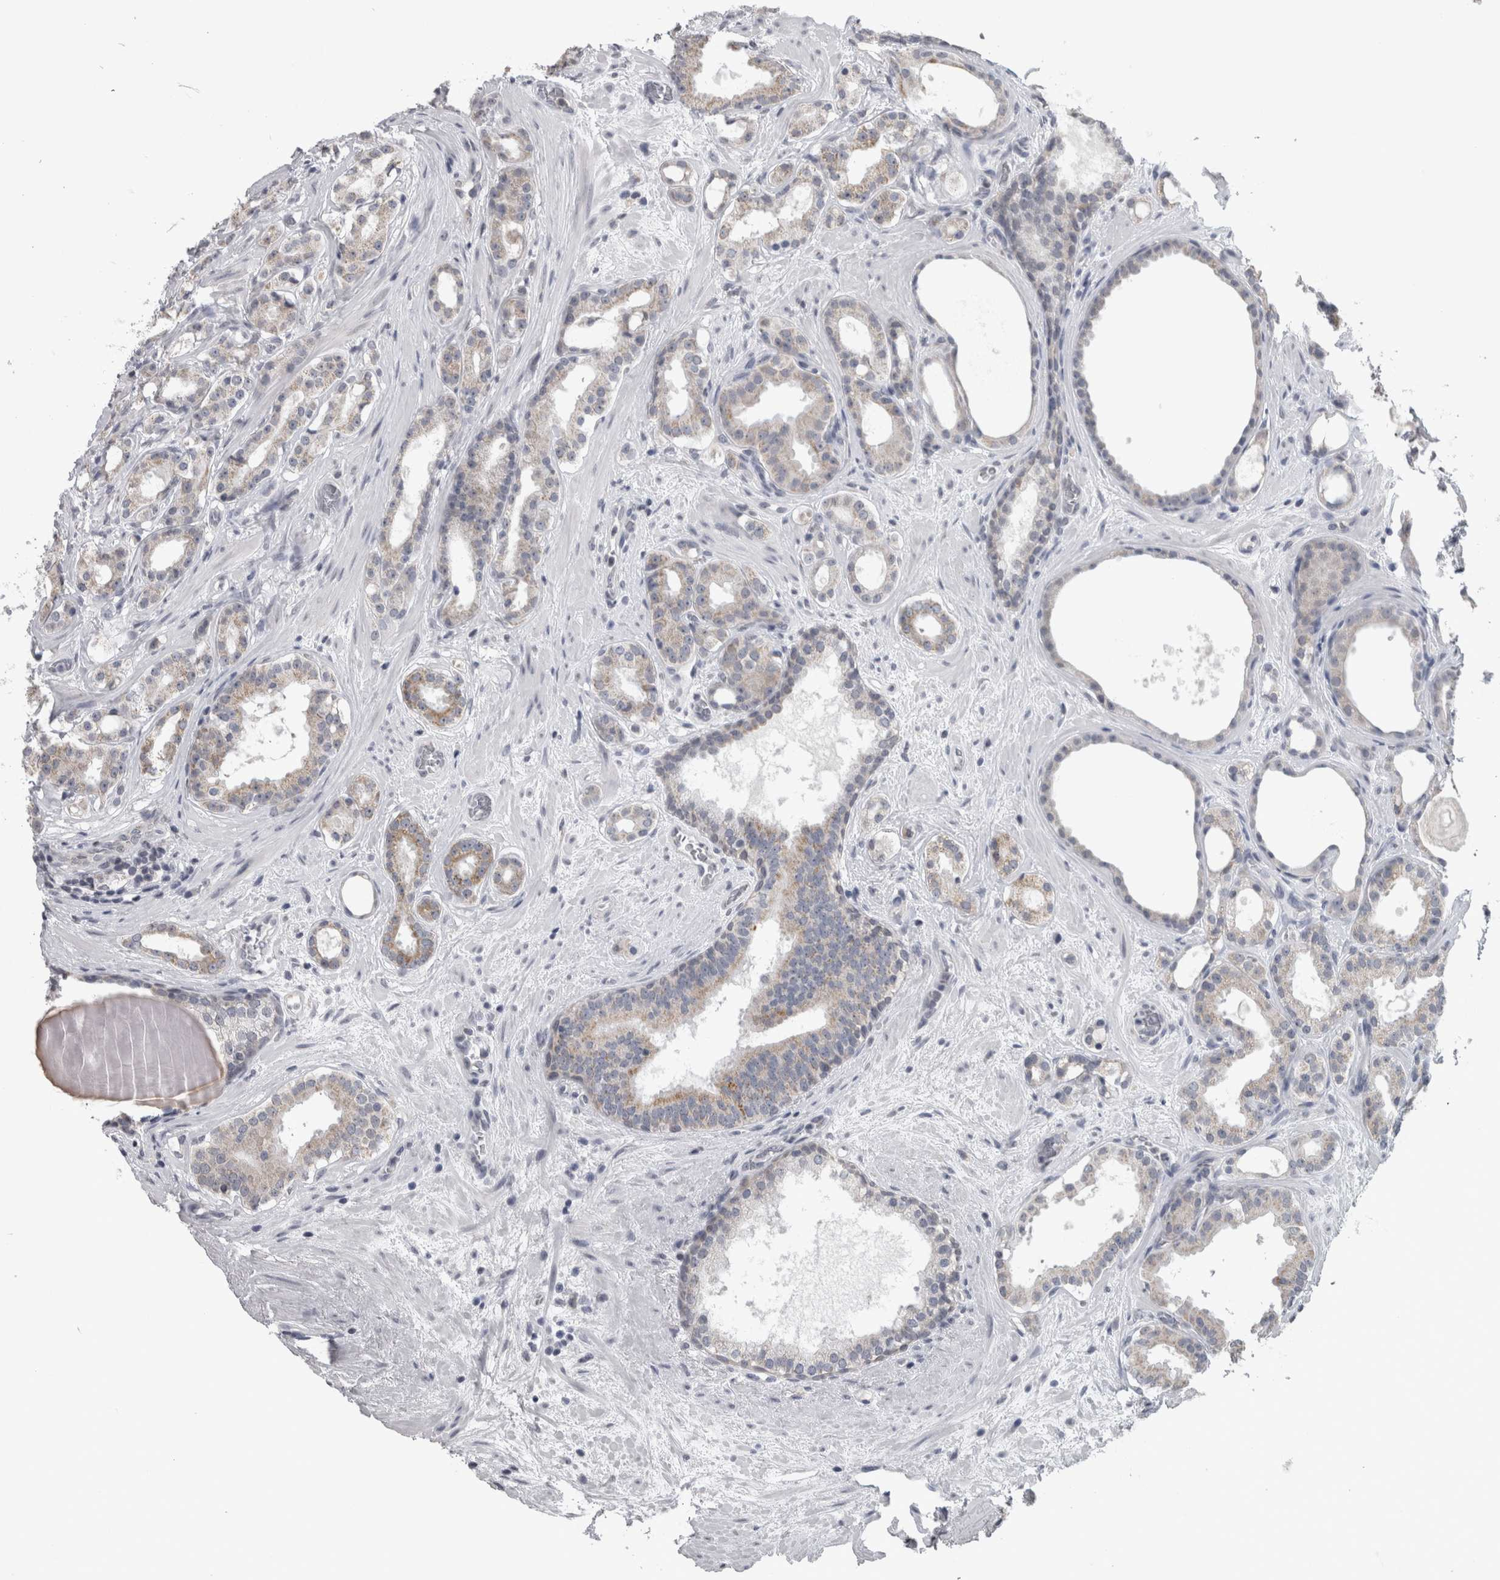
{"staining": {"intensity": "weak", "quantity": "<25%", "location": "cytoplasmic/membranous"}, "tissue": "prostate cancer", "cell_type": "Tumor cells", "image_type": "cancer", "snomed": [{"axis": "morphology", "description": "Adenocarcinoma, High grade"}, {"axis": "topography", "description": "Prostate"}], "caption": "Human prostate cancer (adenocarcinoma (high-grade)) stained for a protein using immunohistochemistry (IHC) demonstrates no staining in tumor cells.", "gene": "OR2K2", "patient": {"sex": "male", "age": 60}}